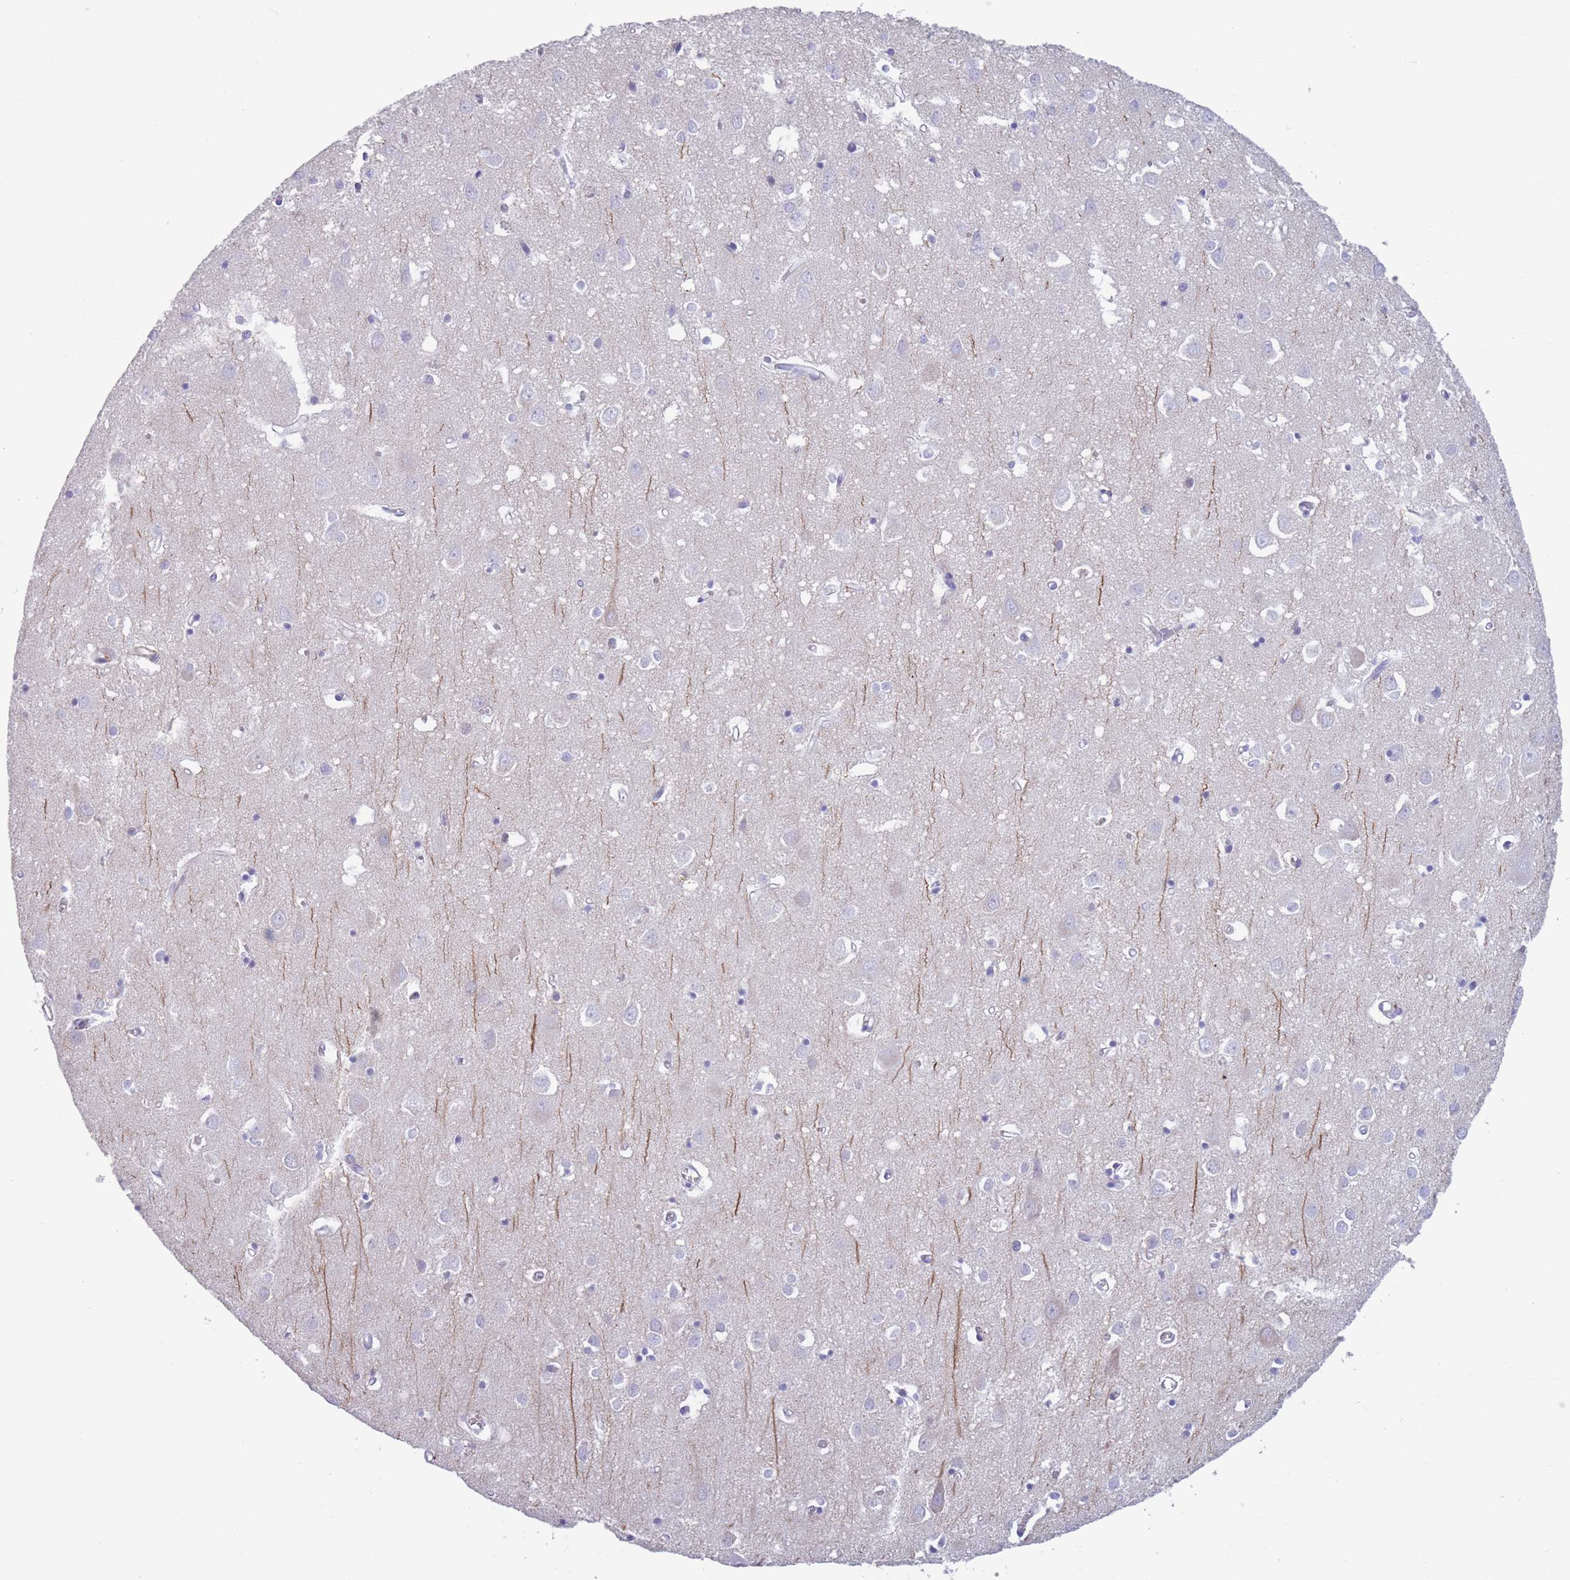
{"staining": {"intensity": "negative", "quantity": "none", "location": "none"}, "tissue": "cerebral cortex", "cell_type": "Endothelial cells", "image_type": "normal", "snomed": [{"axis": "morphology", "description": "Normal tissue, NOS"}, {"axis": "topography", "description": "Cerebral cortex"}], "caption": "Human cerebral cortex stained for a protein using IHC reveals no staining in endothelial cells.", "gene": "DPYD", "patient": {"sex": "male", "age": 70}}